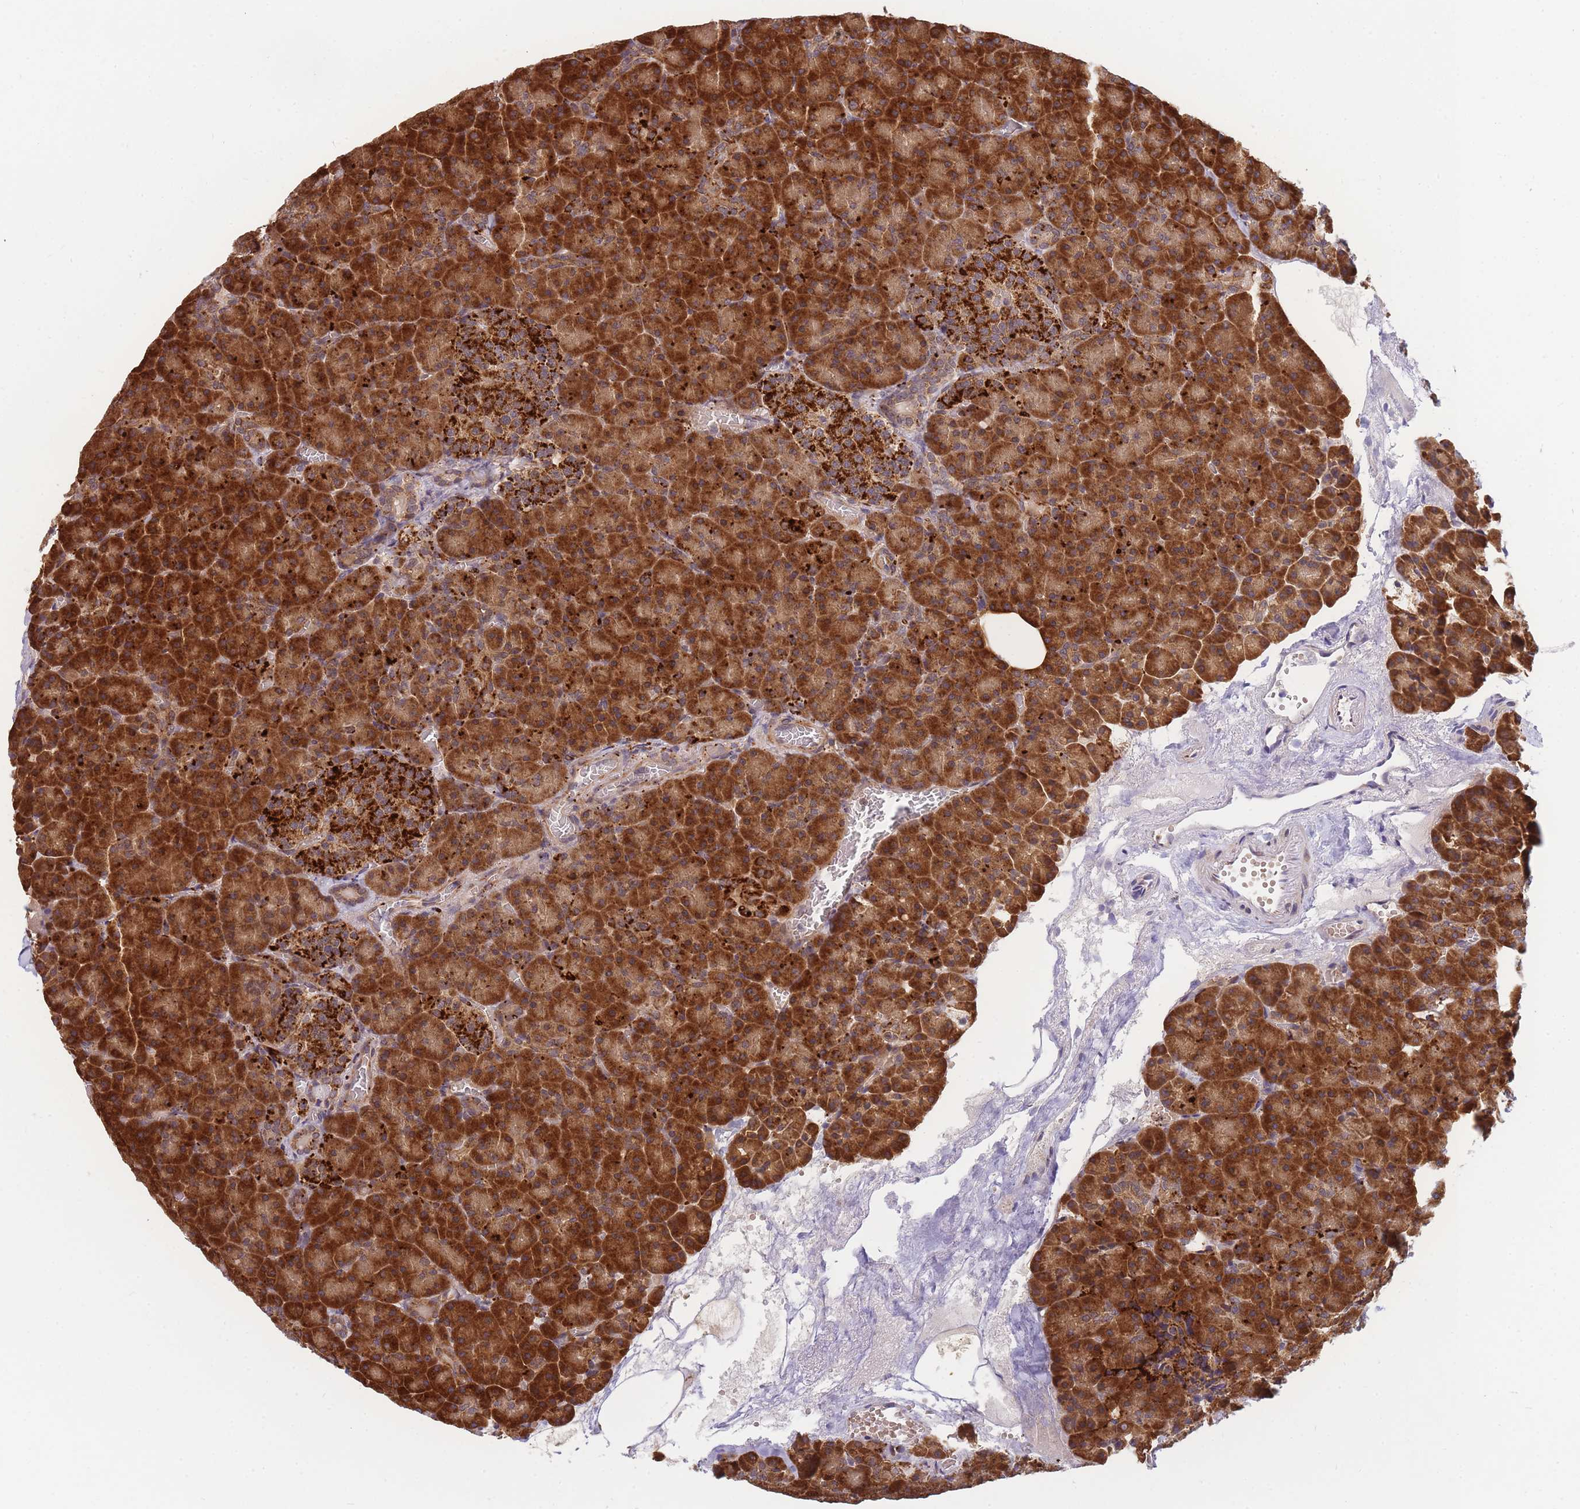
{"staining": {"intensity": "strong", "quantity": ">75%", "location": "cytoplasmic/membranous"}, "tissue": "pancreas", "cell_type": "Exocrine glandular cells", "image_type": "normal", "snomed": [{"axis": "morphology", "description": "Normal tissue, NOS"}, {"axis": "topography", "description": "Pancreas"}], "caption": "DAB immunohistochemical staining of benign human pancreas exhibits strong cytoplasmic/membranous protein staining in approximately >75% of exocrine glandular cells. The protein of interest is stained brown, and the nuclei are stained in blue (DAB IHC with brightfield microscopy, high magnification).", "gene": "ENSG00000276345", "patient": {"sex": "female", "age": 74}}